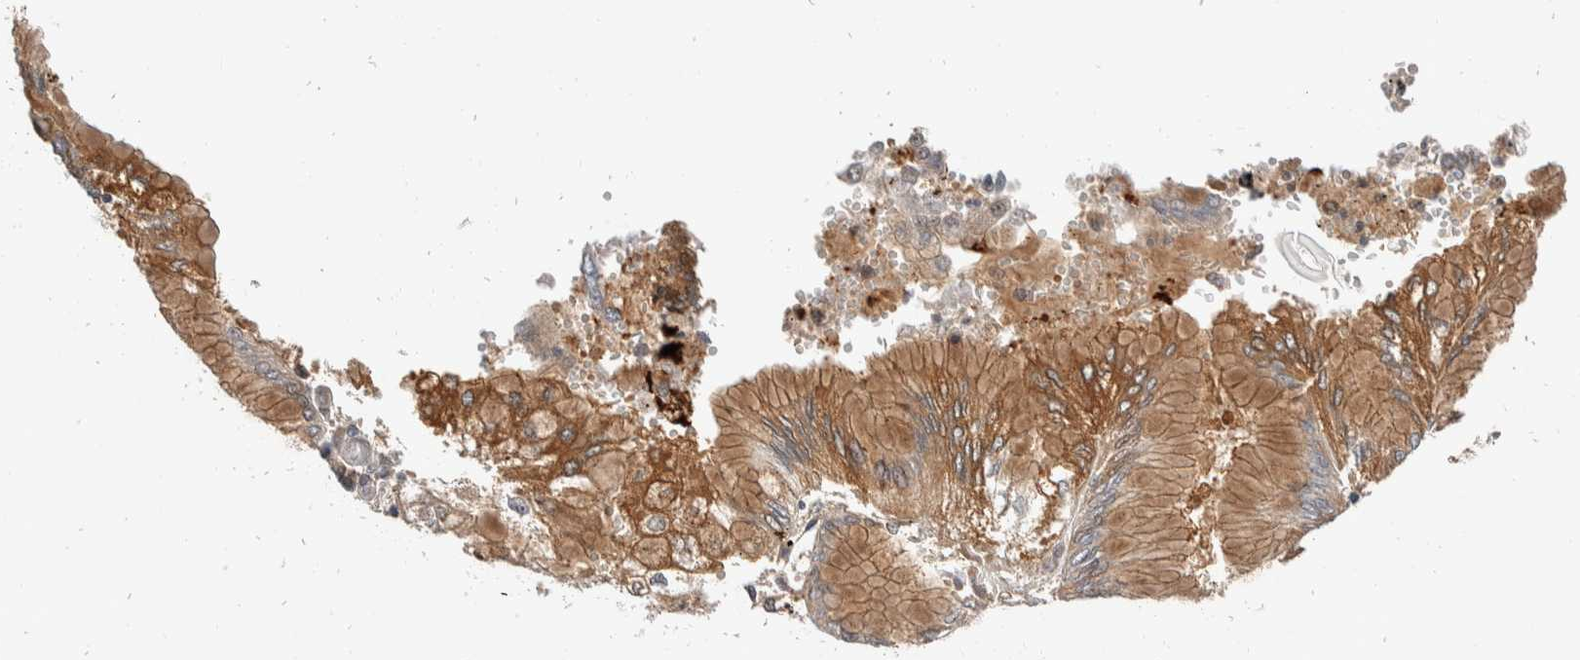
{"staining": {"intensity": "moderate", "quantity": ">75%", "location": "cytoplasmic/membranous"}, "tissue": "stomach cancer", "cell_type": "Tumor cells", "image_type": "cancer", "snomed": [{"axis": "morphology", "description": "Adenocarcinoma, NOS"}, {"axis": "topography", "description": "Stomach"}], "caption": "A brown stain shows moderate cytoplasmic/membranous positivity of a protein in stomach adenocarcinoma tumor cells.", "gene": "ZNF703", "patient": {"sex": "male", "age": 76}}